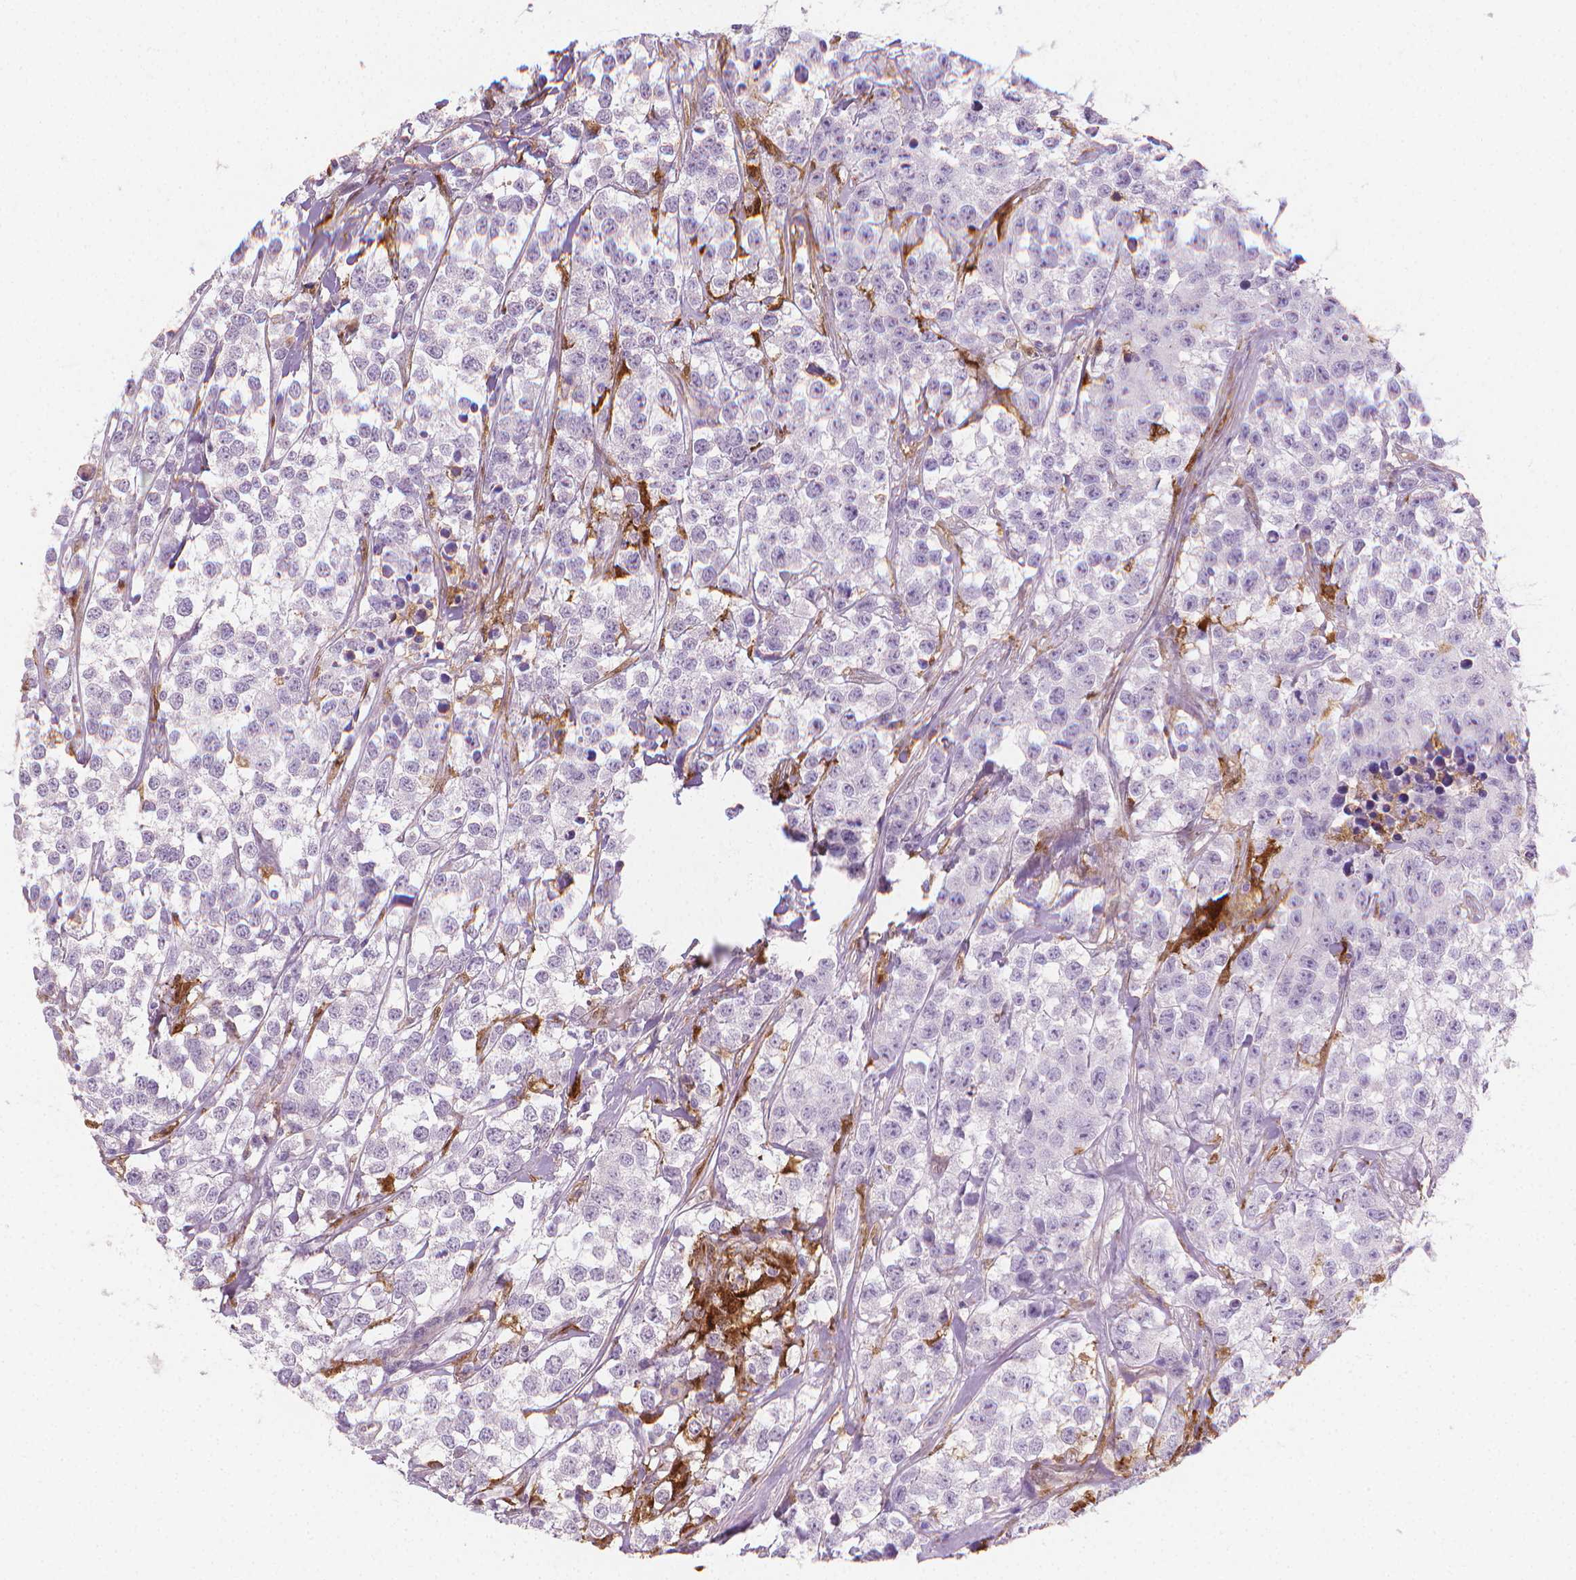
{"staining": {"intensity": "negative", "quantity": "none", "location": "none"}, "tissue": "testis cancer", "cell_type": "Tumor cells", "image_type": "cancer", "snomed": [{"axis": "morphology", "description": "Seminoma, NOS"}, {"axis": "topography", "description": "Testis"}], "caption": "High power microscopy histopathology image of an IHC histopathology image of testis cancer (seminoma), revealing no significant staining in tumor cells.", "gene": "TNFAIP2", "patient": {"sex": "male", "age": 59}}